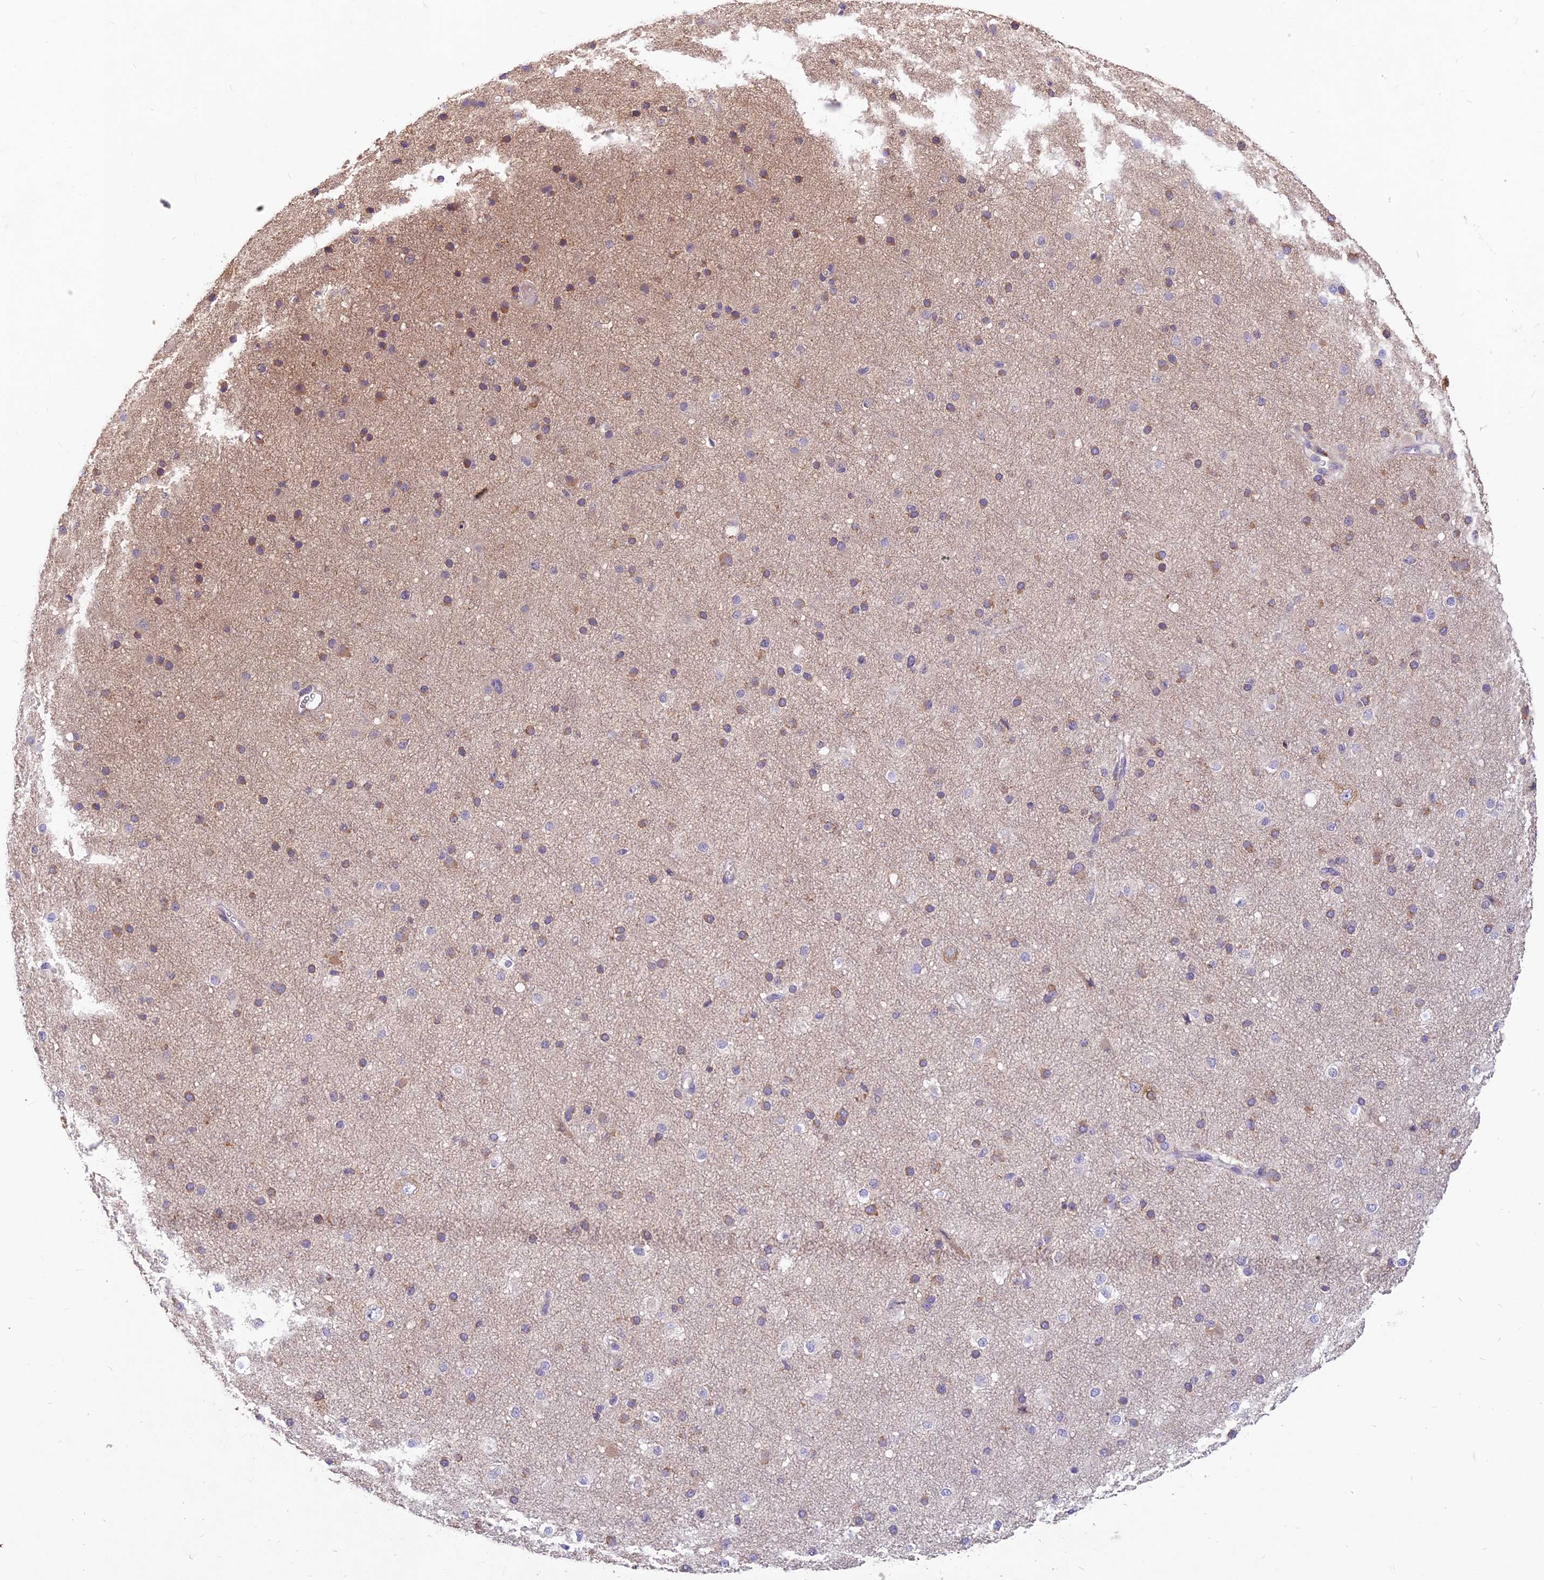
{"staining": {"intensity": "moderate", "quantity": "25%-75%", "location": "cytoplasmic/membranous"}, "tissue": "cerebral cortex", "cell_type": "Endothelial cells", "image_type": "normal", "snomed": [{"axis": "morphology", "description": "Normal tissue, NOS"}, {"axis": "morphology", "description": "Developmental malformation"}, {"axis": "topography", "description": "Cerebral cortex"}], "caption": "Immunohistochemical staining of unremarkable cerebral cortex shows medium levels of moderate cytoplasmic/membranous staining in about 25%-75% of endothelial cells.", "gene": "NXNL2", "patient": {"sex": "female", "age": 30}}